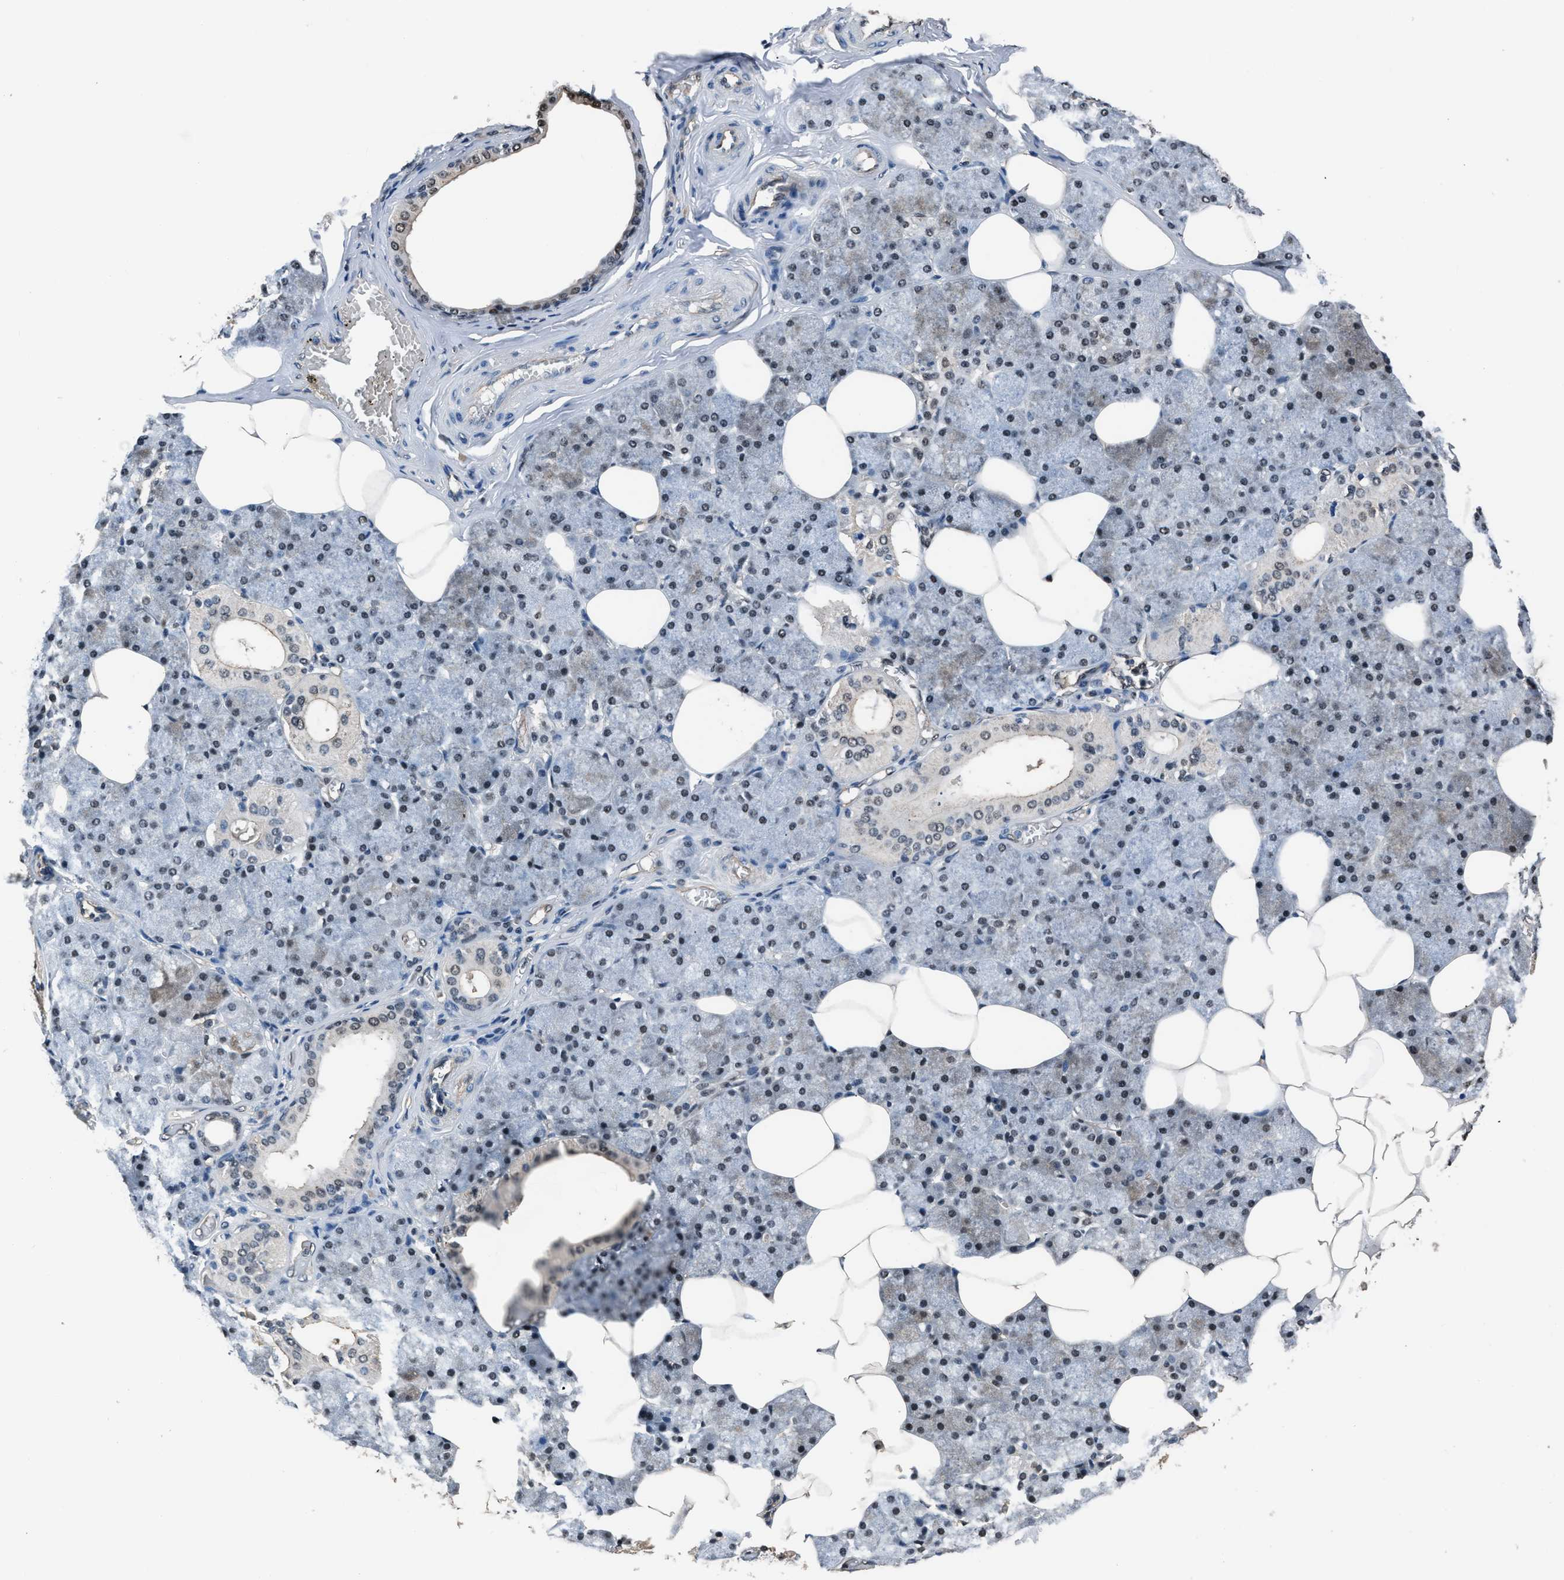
{"staining": {"intensity": "weak", "quantity": "25%-75%", "location": "cytoplasmic/membranous,nuclear"}, "tissue": "salivary gland", "cell_type": "Glandular cells", "image_type": "normal", "snomed": [{"axis": "morphology", "description": "Normal tissue, NOS"}, {"axis": "topography", "description": "Salivary gland"}], "caption": "Immunohistochemistry (IHC) histopathology image of normal salivary gland: human salivary gland stained using immunohistochemistry (IHC) shows low levels of weak protein expression localized specifically in the cytoplasmic/membranous,nuclear of glandular cells, appearing as a cytoplasmic/membranous,nuclear brown color.", "gene": "DFFA", "patient": {"sex": "male", "age": 62}}